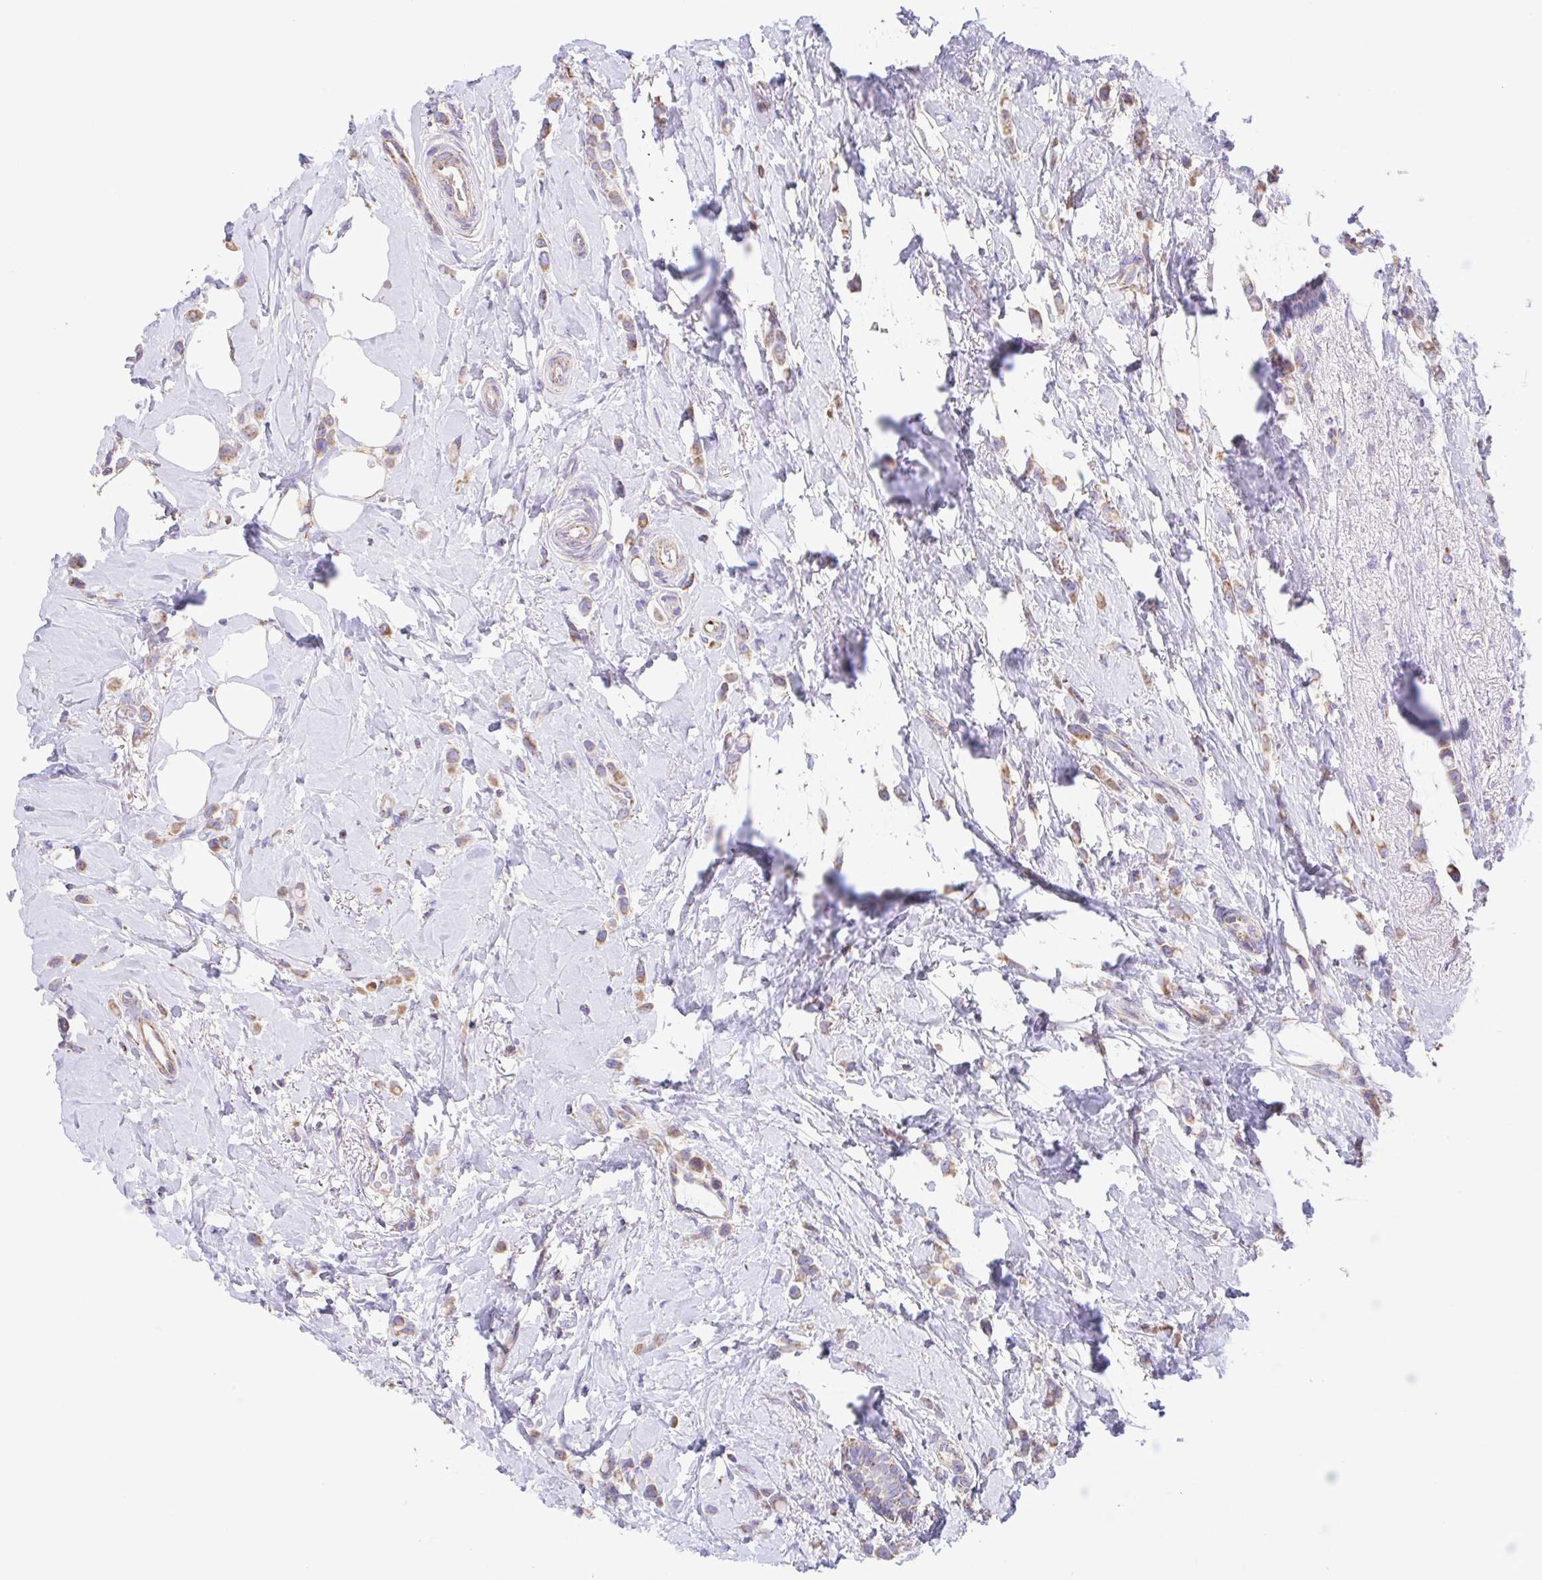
{"staining": {"intensity": "weak", "quantity": ">75%", "location": "cytoplasmic/membranous"}, "tissue": "breast cancer", "cell_type": "Tumor cells", "image_type": "cancer", "snomed": [{"axis": "morphology", "description": "Lobular carcinoma"}, {"axis": "topography", "description": "Breast"}], "caption": "Lobular carcinoma (breast) was stained to show a protein in brown. There is low levels of weak cytoplasmic/membranous expression in about >75% of tumor cells.", "gene": "GINM1", "patient": {"sex": "female", "age": 66}}